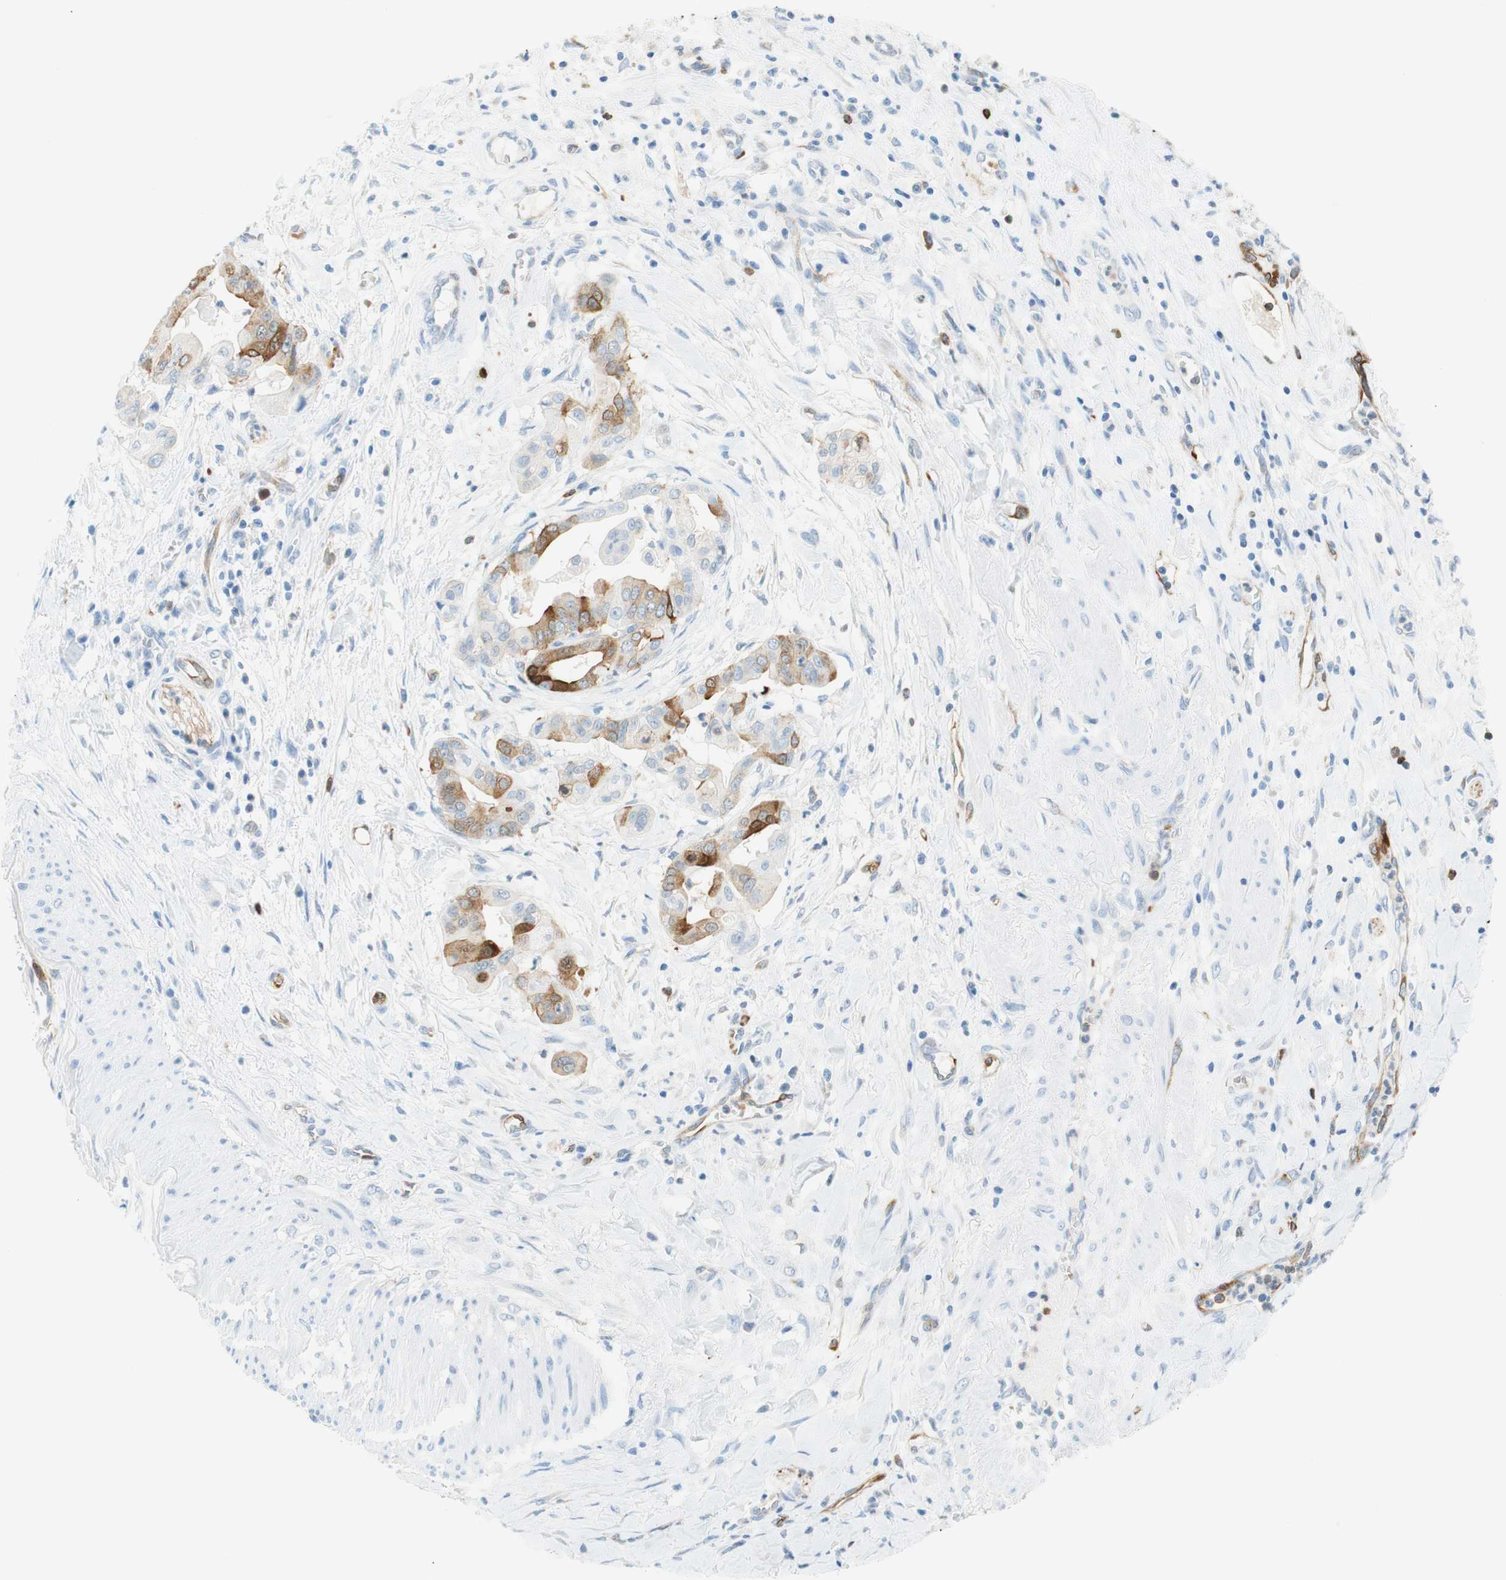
{"staining": {"intensity": "moderate", "quantity": "<25%", "location": "cytoplasmic/membranous"}, "tissue": "pancreatic cancer", "cell_type": "Tumor cells", "image_type": "cancer", "snomed": [{"axis": "morphology", "description": "Adenocarcinoma, NOS"}, {"axis": "topography", "description": "Pancreas"}], "caption": "Protein staining by immunohistochemistry demonstrates moderate cytoplasmic/membranous staining in about <25% of tumor cells in pancreatic cancer.", "gene": "STMN1", "patient": {"sex": "female", "age": 75}}